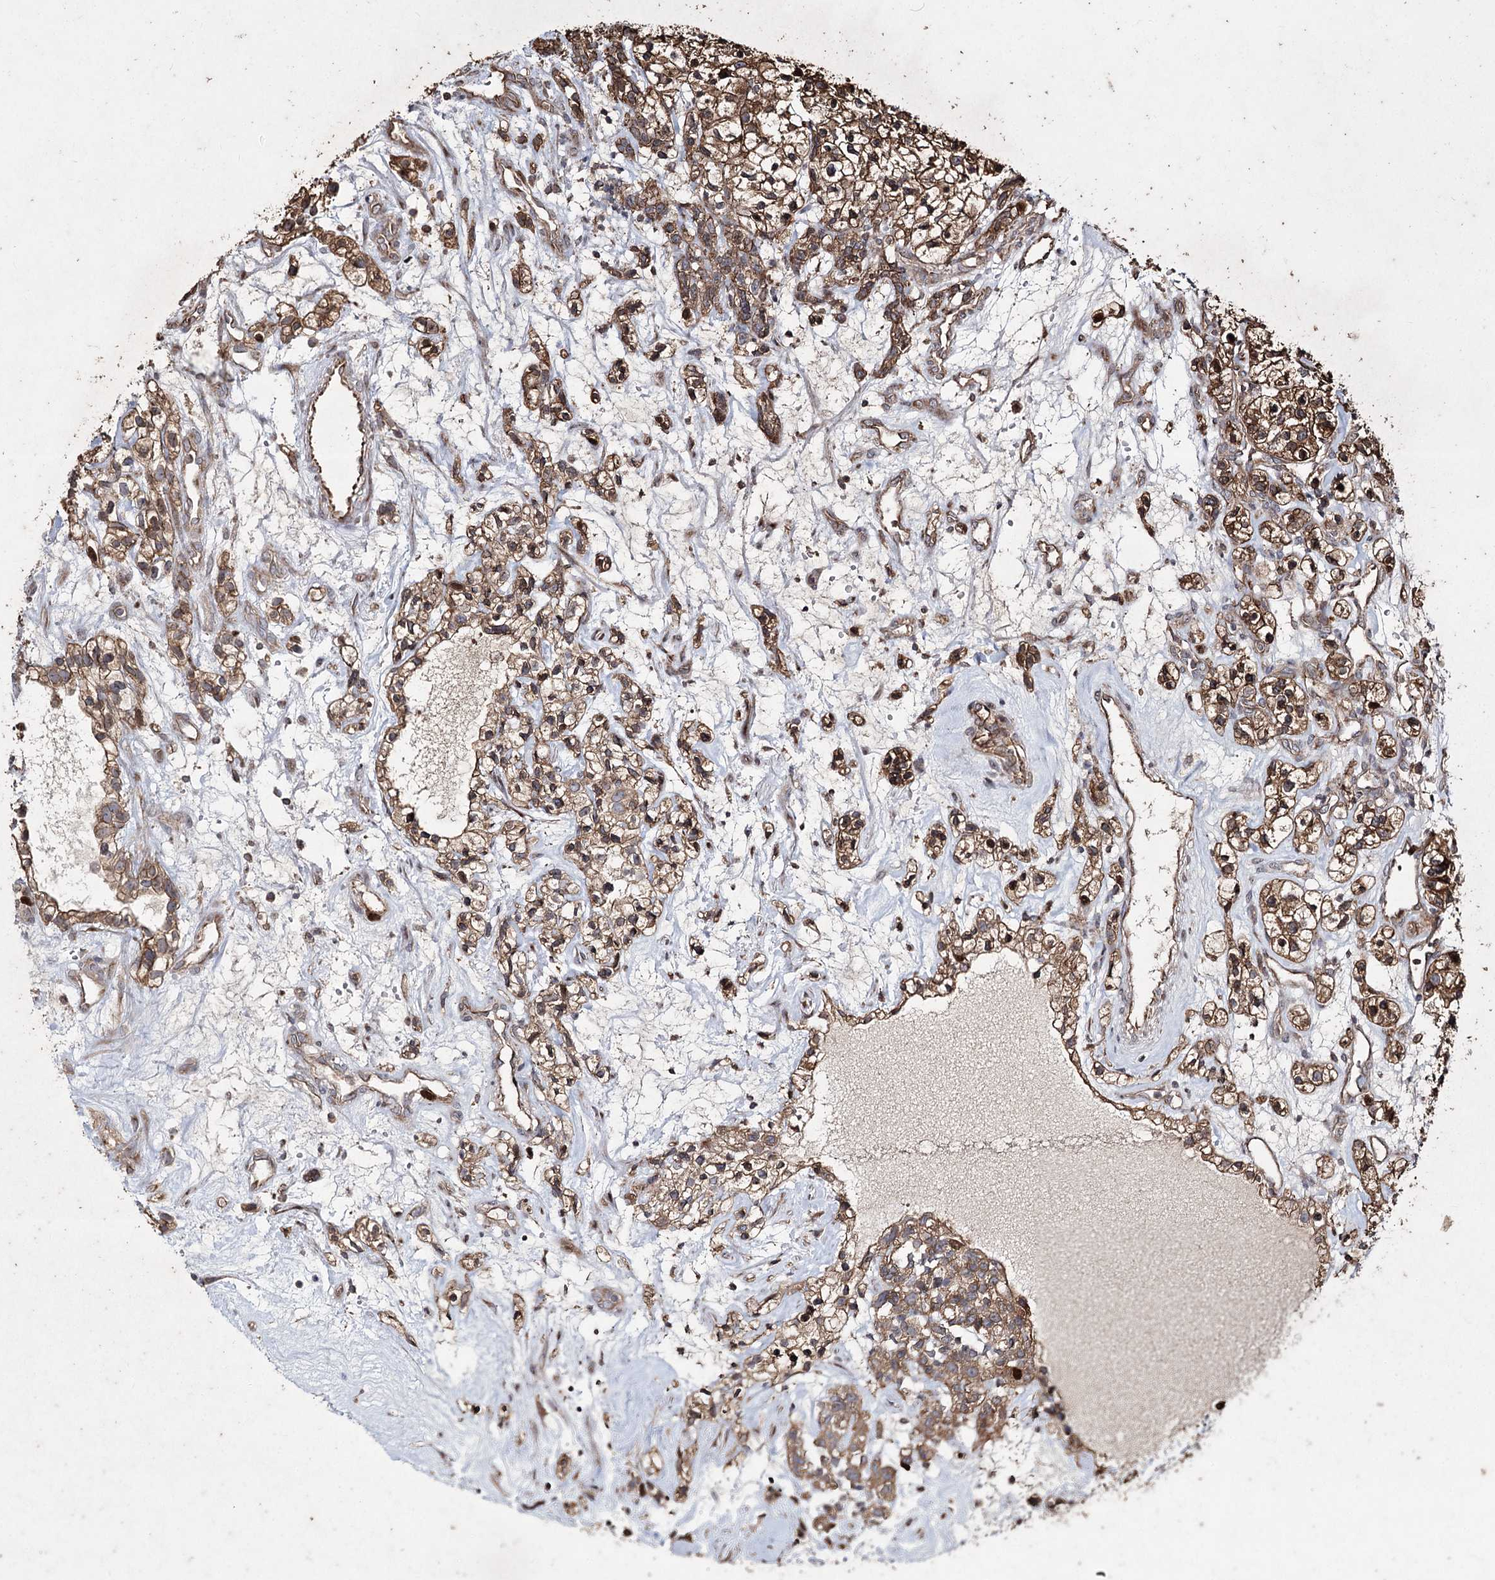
{"staining": {"intensity": "moderate", "quantity": ">75%", "location": "cytoplasmic/membranous,nuclear"}, "tissue": "renal cancer", "cell_type": "Tumor cells", "image_type": "cancer", "snomed": [{"axis": "morphology", "description": "Adenocarcinoma, NOS"}, {"axis": "topography", "description": "Kidney"}], "caption": "The micrograph reveals staining of adenocarcinoma (renal), revealing moderate cytoplasmic/membranous and nuclear protein positivity (brown color) within tumor cells.", "gene": "PRC1", "patient": {"sex": "female", "age": 57}}